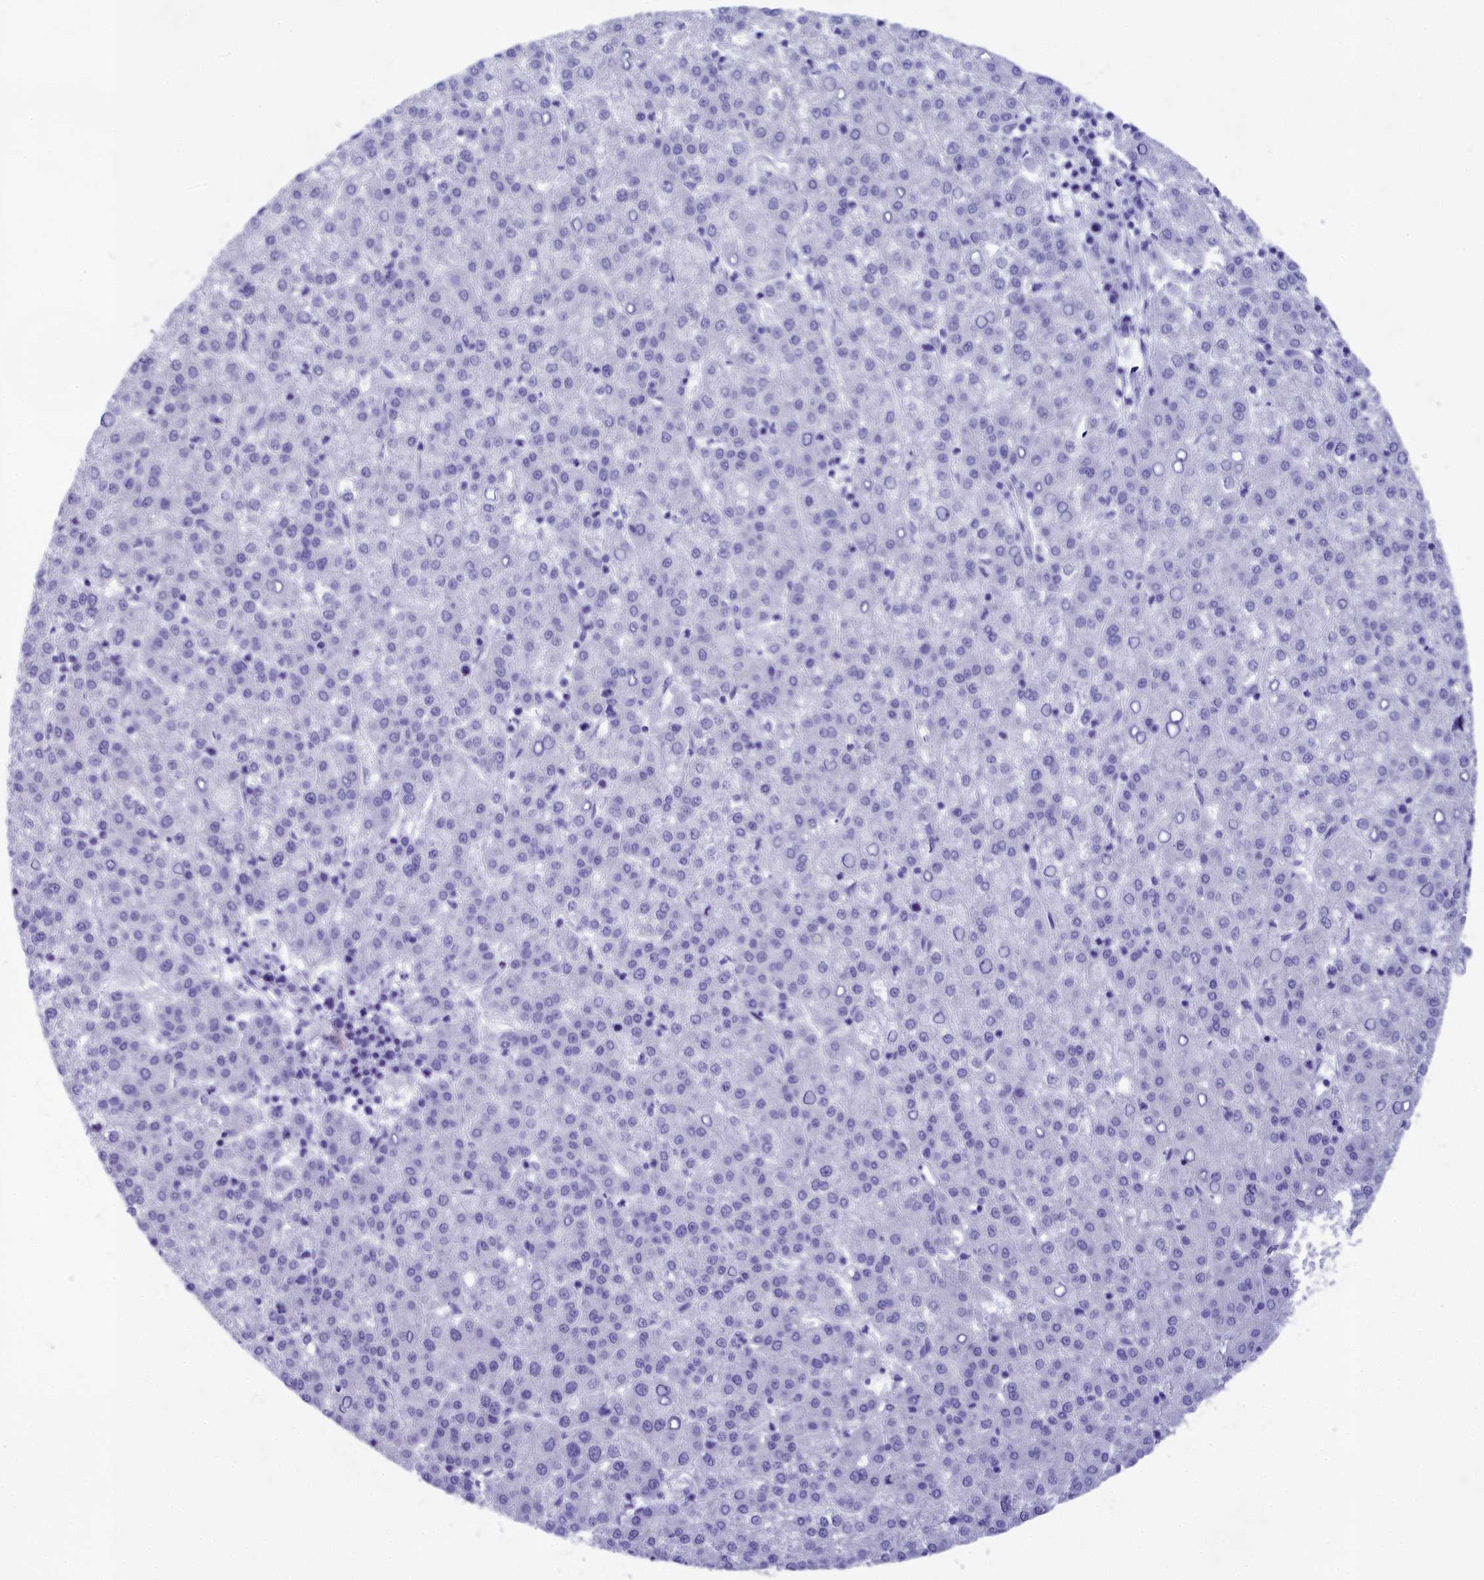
{"staining": {"intensity": "negative", "quantity": "none", "location": "none"}, "tissue": "liver cancer", "cell_type": "Tumor cells", "image_type": "cancer", "snomed": [{"axis": "morphology", "description": "Carcinoma, Hepatocellular, NOS"}, {"axis": "topography", "description": "Liver"}], "caption": "Liver cancer was stained to show a protein in brown. There is no significant expression in tumor cells. Nuclei are stained in blue.", "gene": "TACSTD2", "patient": {"sex": "female", "age": 58}}